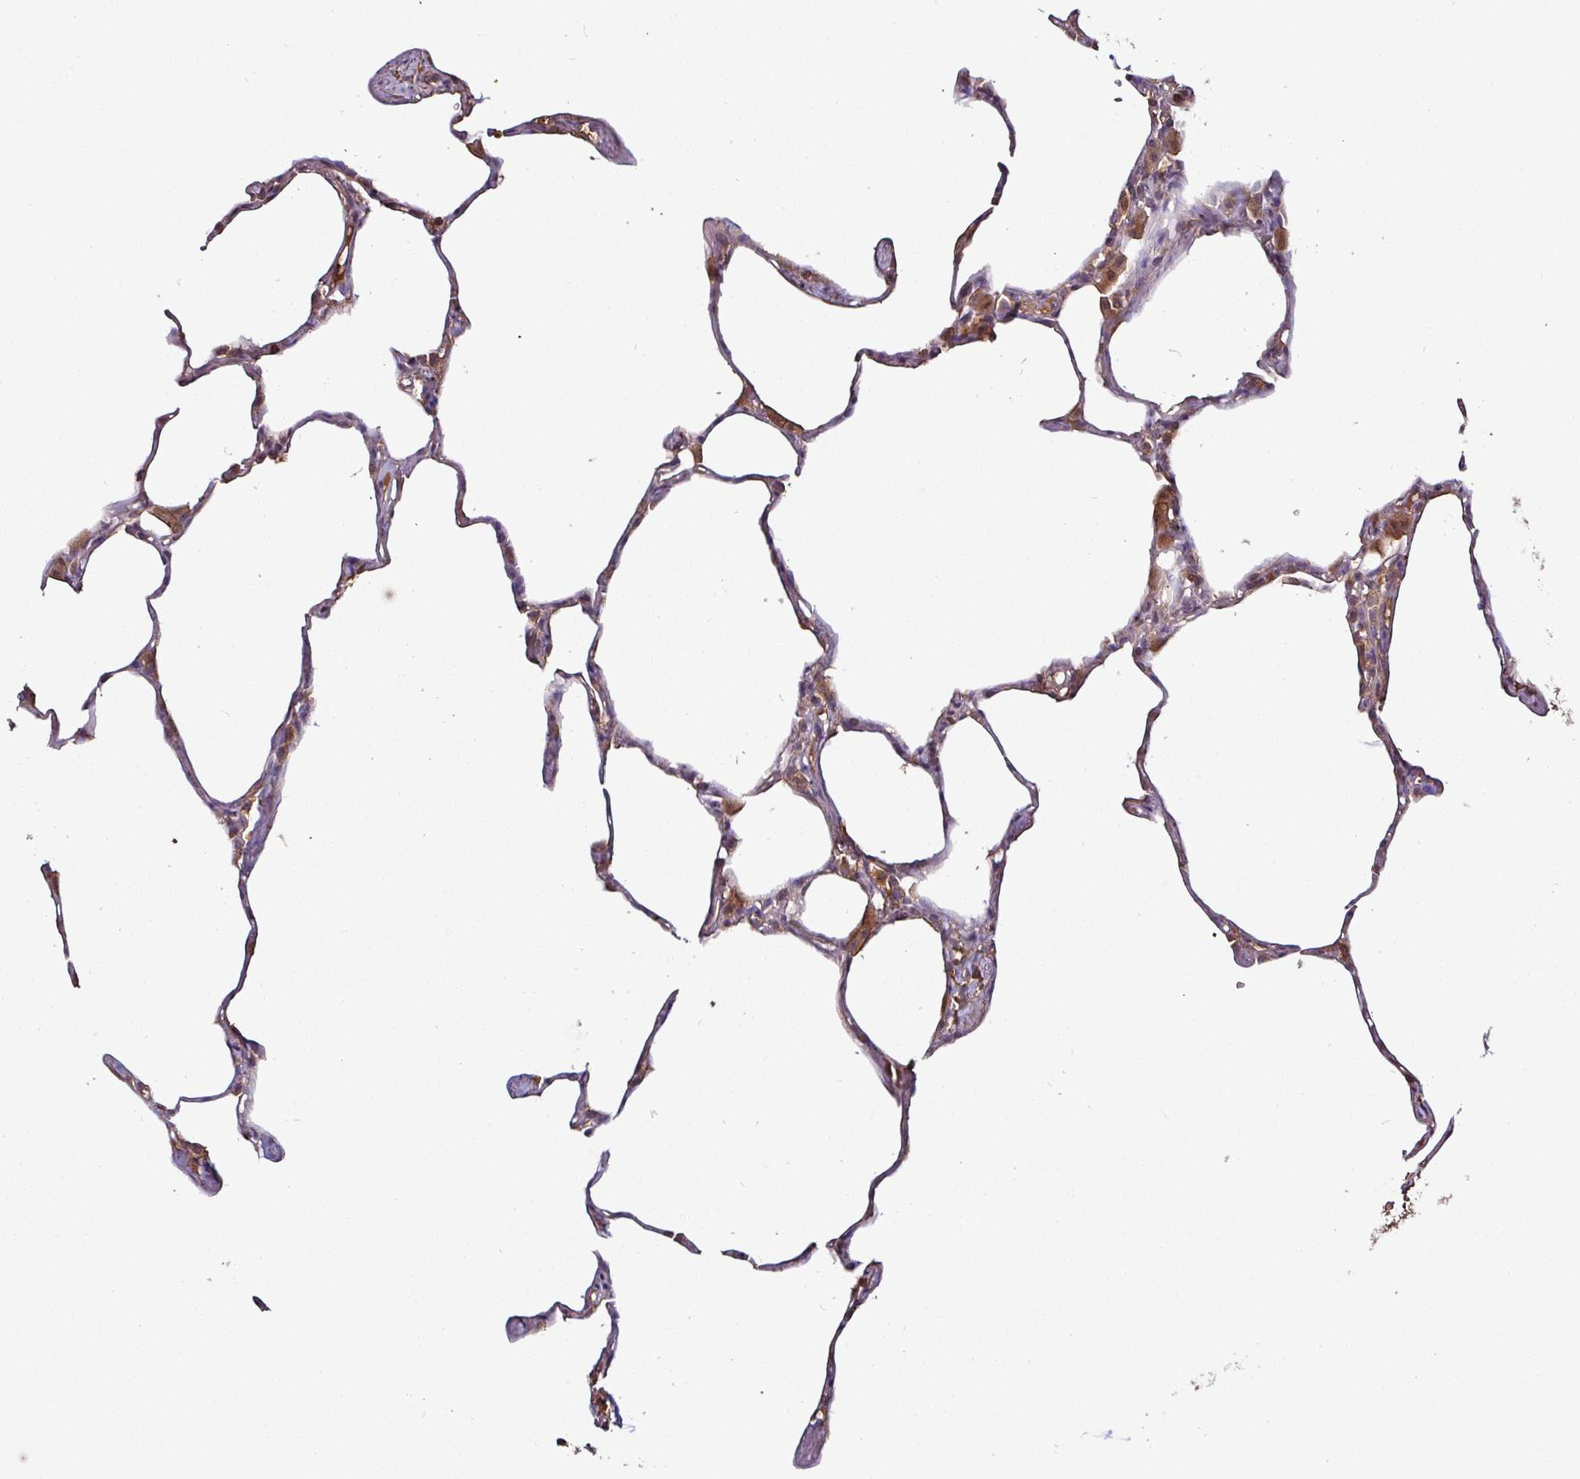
{"staining": {"intensity": "weak", "quantity": "25%-75%", "location": "cytoplasmic/membranous"}, "tissue": "lung", "cell_type": "Alveolar cells", "image_type": "normal", "snomed": [{"axis": "morphology", "description": "Normal tissue, NOS"}, {"axis": "topography", "description": "Lung"}], "caption": "Protein expression analysis of unremarkable lung shows weak cytoplasmic/membranous staining in approximately 25%-75% of alveolar cells.", "gene": "GNPDA1", "patient": {"sex": "male", "age": 65}}